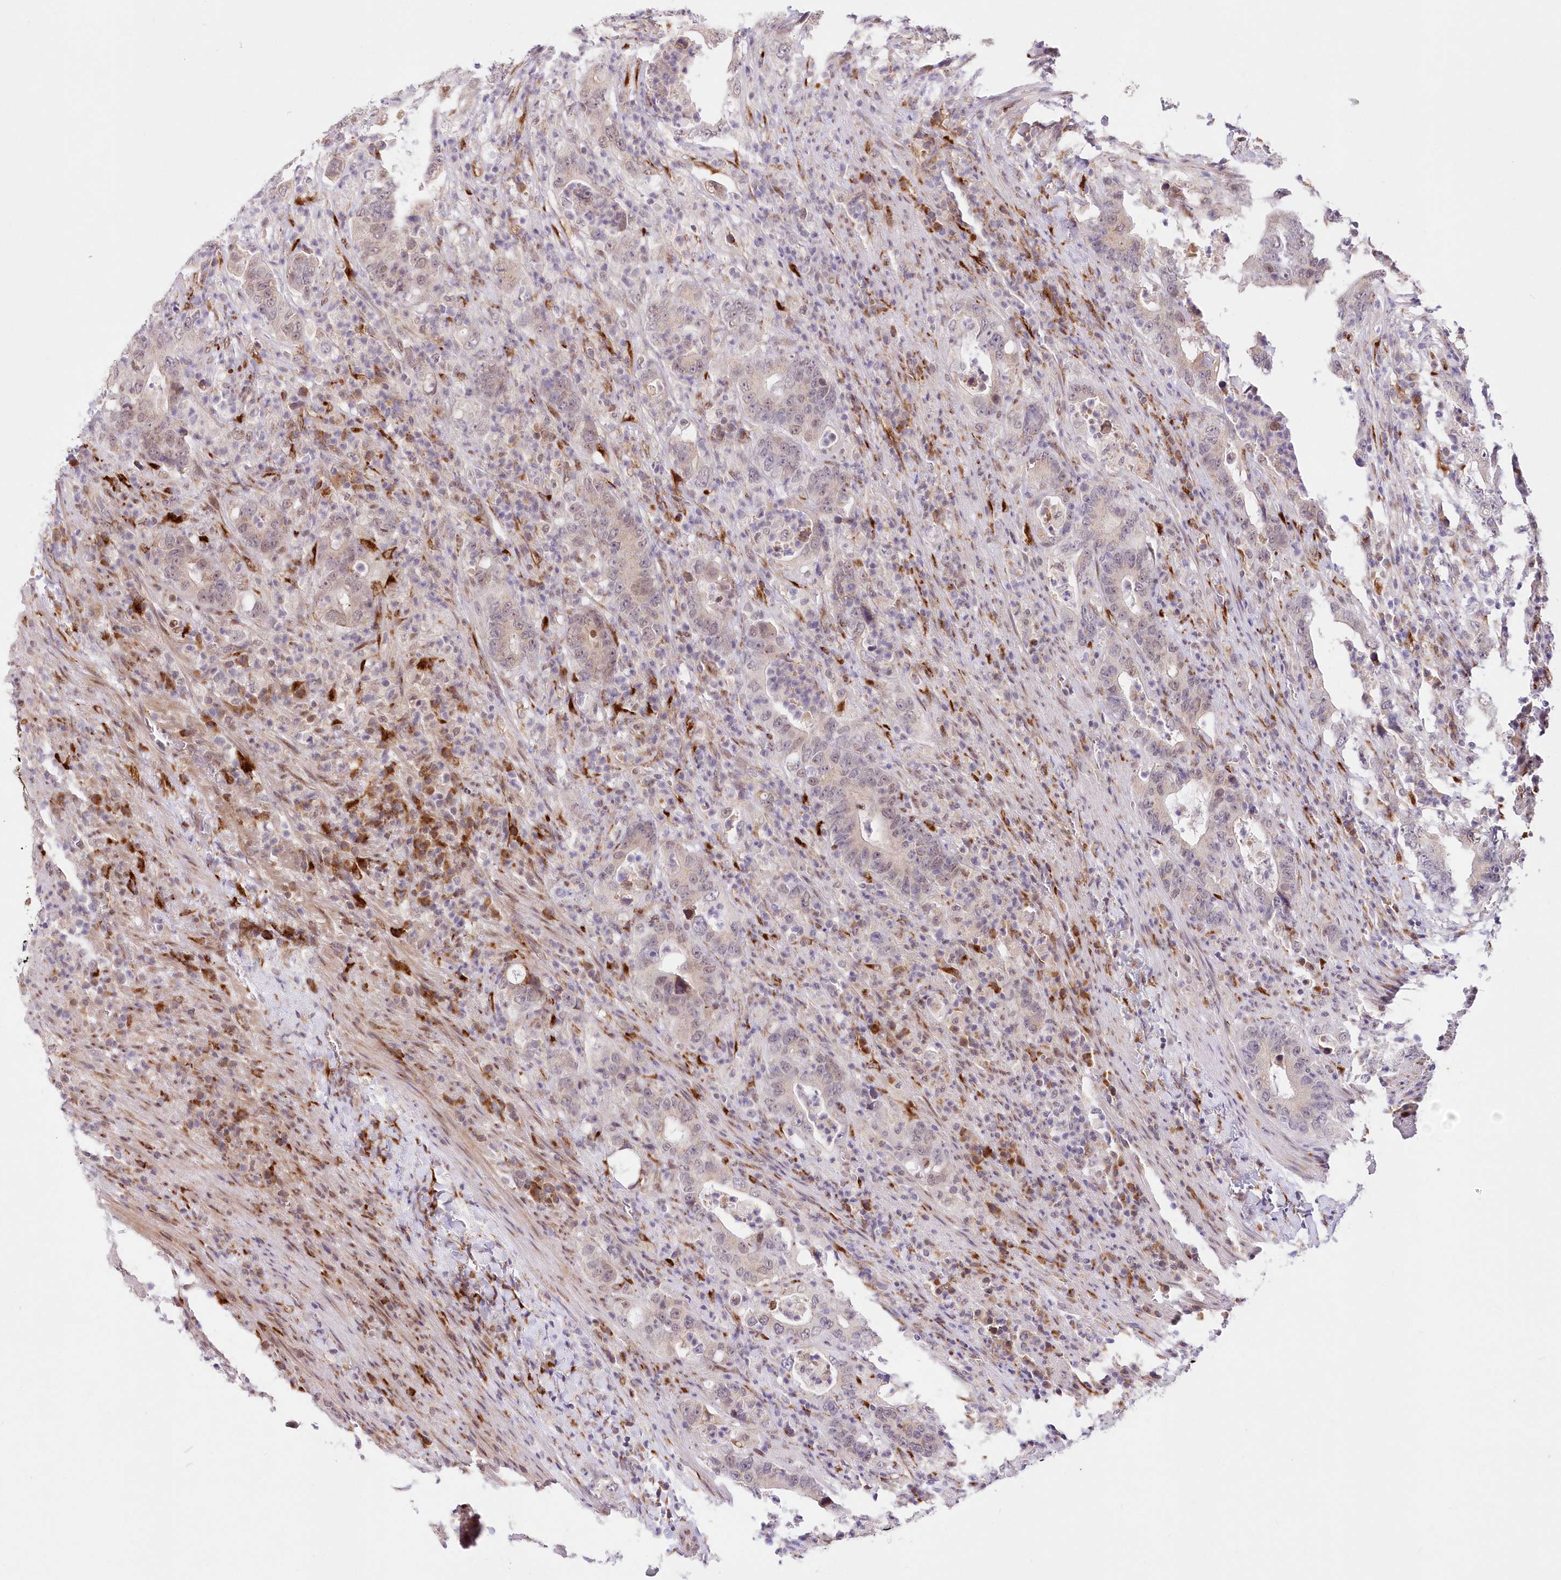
{"staining": {"intensity": "negative", "quantity": "none", "location": "none"}, "tissue": "colorectal cancer", "cell_type": "Tumor cells", "image_type": "cancer", "snomed": [{"axis": "morphology", "description": "Adenocarcinoma, NOS"}, {"axis": "topography", "description": "Colon"}], "caption": "Tumor cells are negative for protein expression in human adenocarcinoma (colorectal).", "gene": "LDB1", "patient": {"sex": "female", "age": 75}}